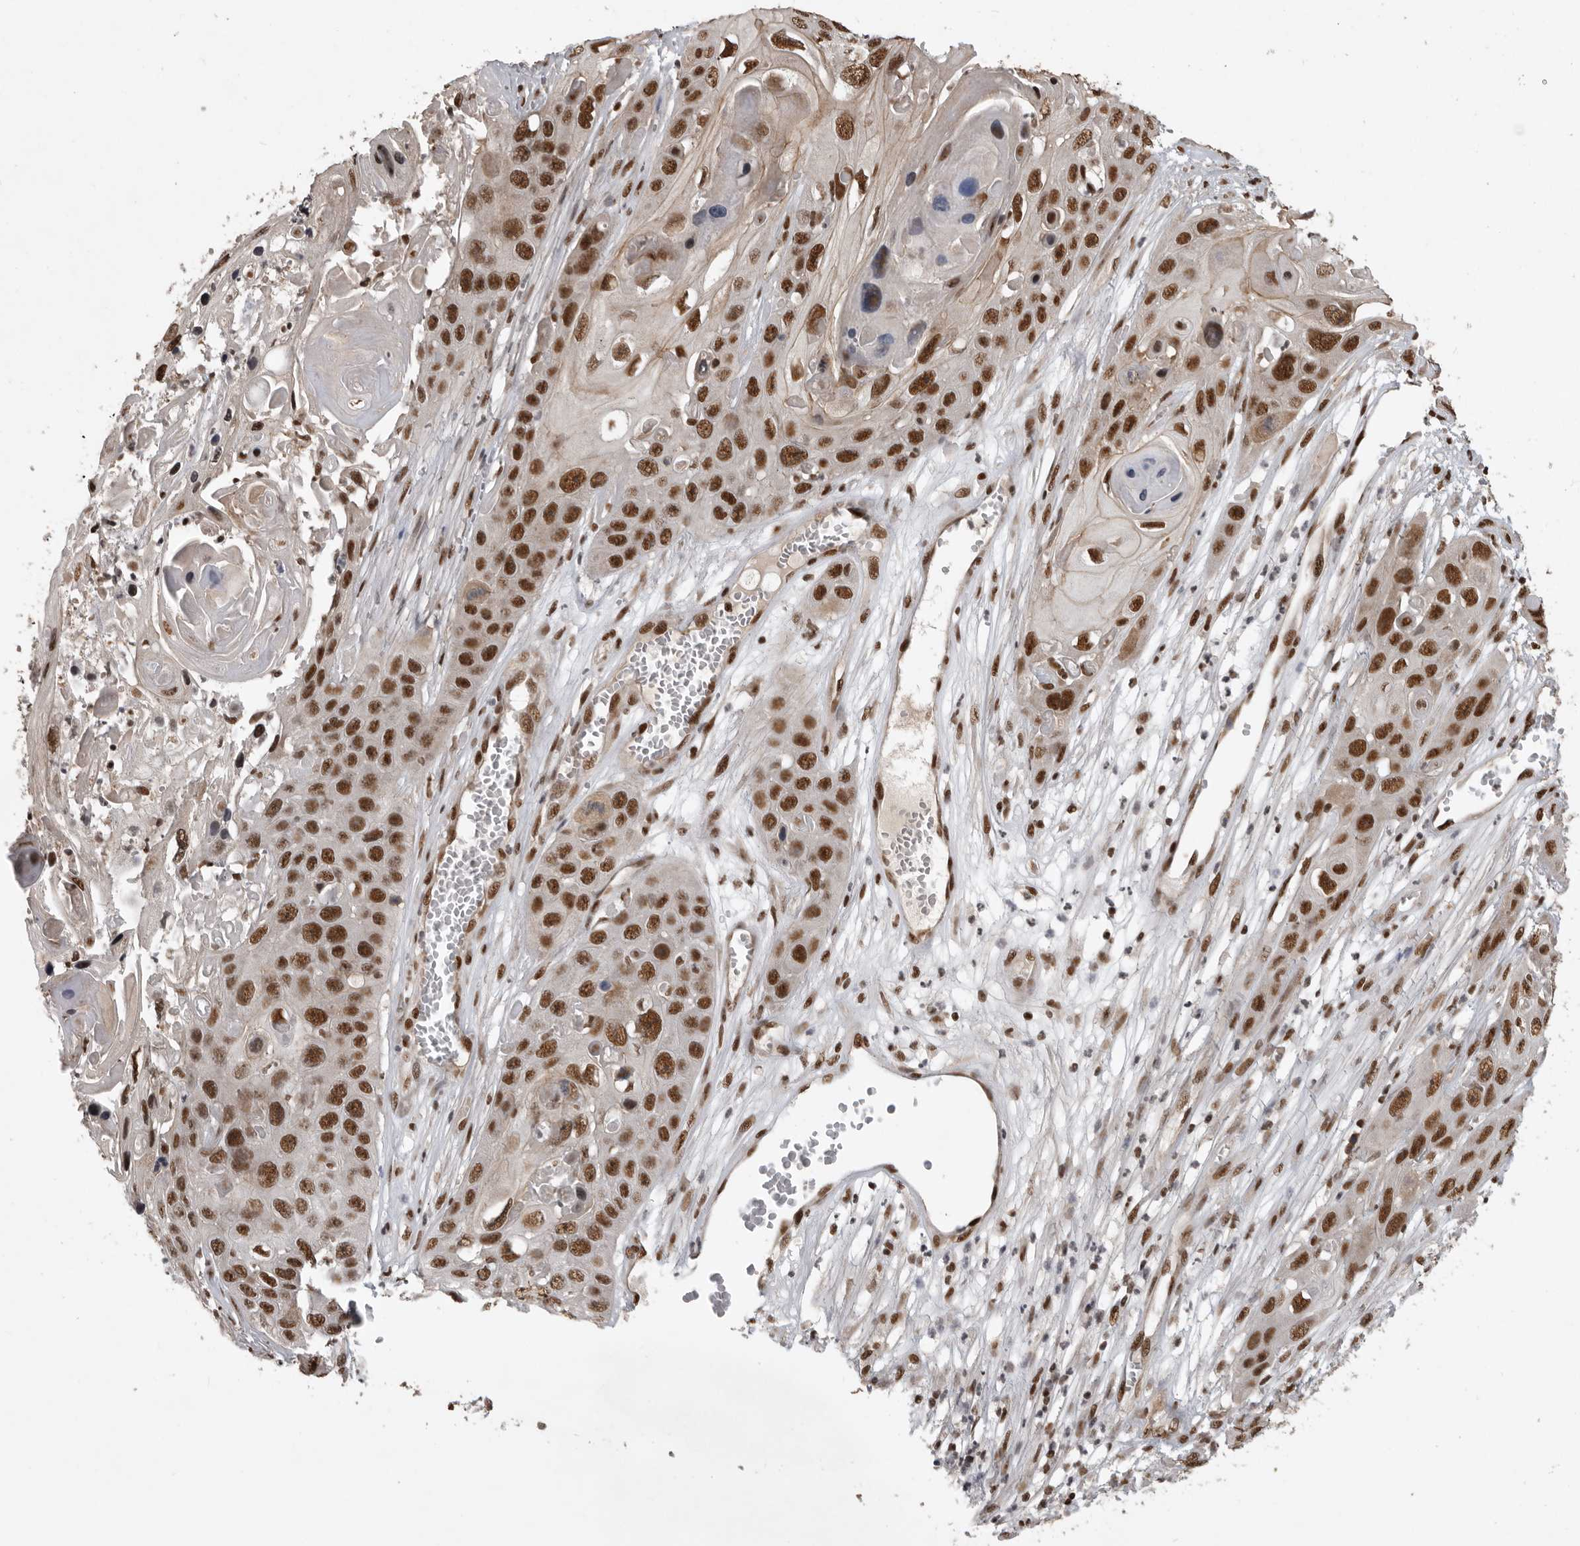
{"staining": {"intensity": "strong", "quantity": ">75%", "location": "nuclear"}, "tissue": "skin cancer", "cell_type": "Tumor cells", "image_type": "cancer", "snomed": [{"axis": "morphology", "description": "Squamous cell carcinoma, NOS"}, {"axis": "topography", "description": "Skin"}], "caption": "This photomicrograph exhibits immunohistochemistry (IHC) staining of squamous cell carcinoma (skin), with high strong nuclear staining in approximately >75% of tumor cells.", "gene": "CBLL1", "patient": {"sex": "male", "age": 55}}